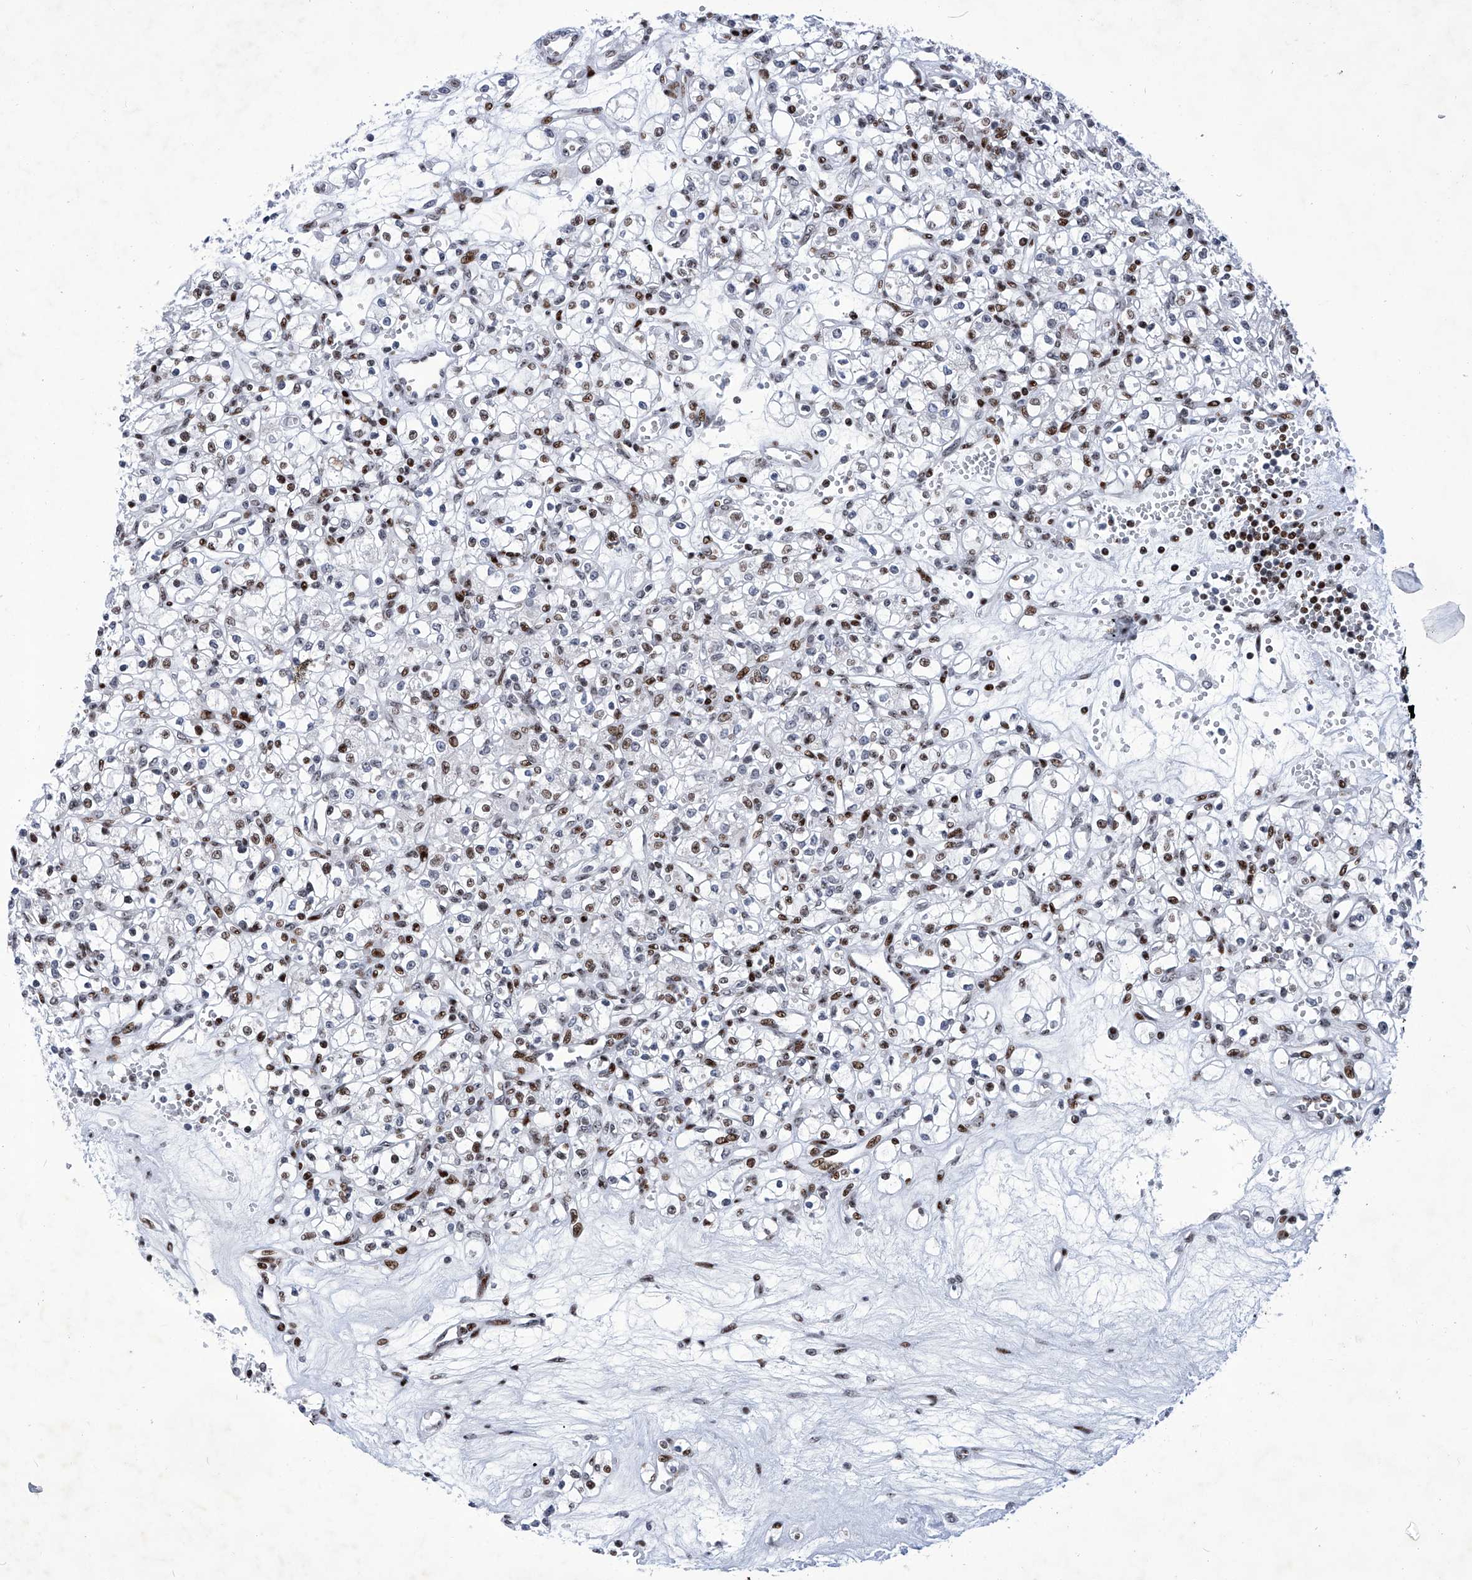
{"staining": {"intensity": "moderate", "quantity": "25%-75%", "location": "nuclear"}, "tissue": "renal cancer", "cell_type": "Tumor cells", "image_type": "cancer", "snomed": [{"axis": "morphology", "description": "Adenocarcinoma, NOS"}, {"axis": "topography", "description": "Kidney"}], "caption": "The immunohistochemical stain highlights moderate nuclear expression in tumor cells of renal cancer (adenocarcinoma) tissue.", "gene": "HEY2", "patient": {"sex": "female", "age": 59}}